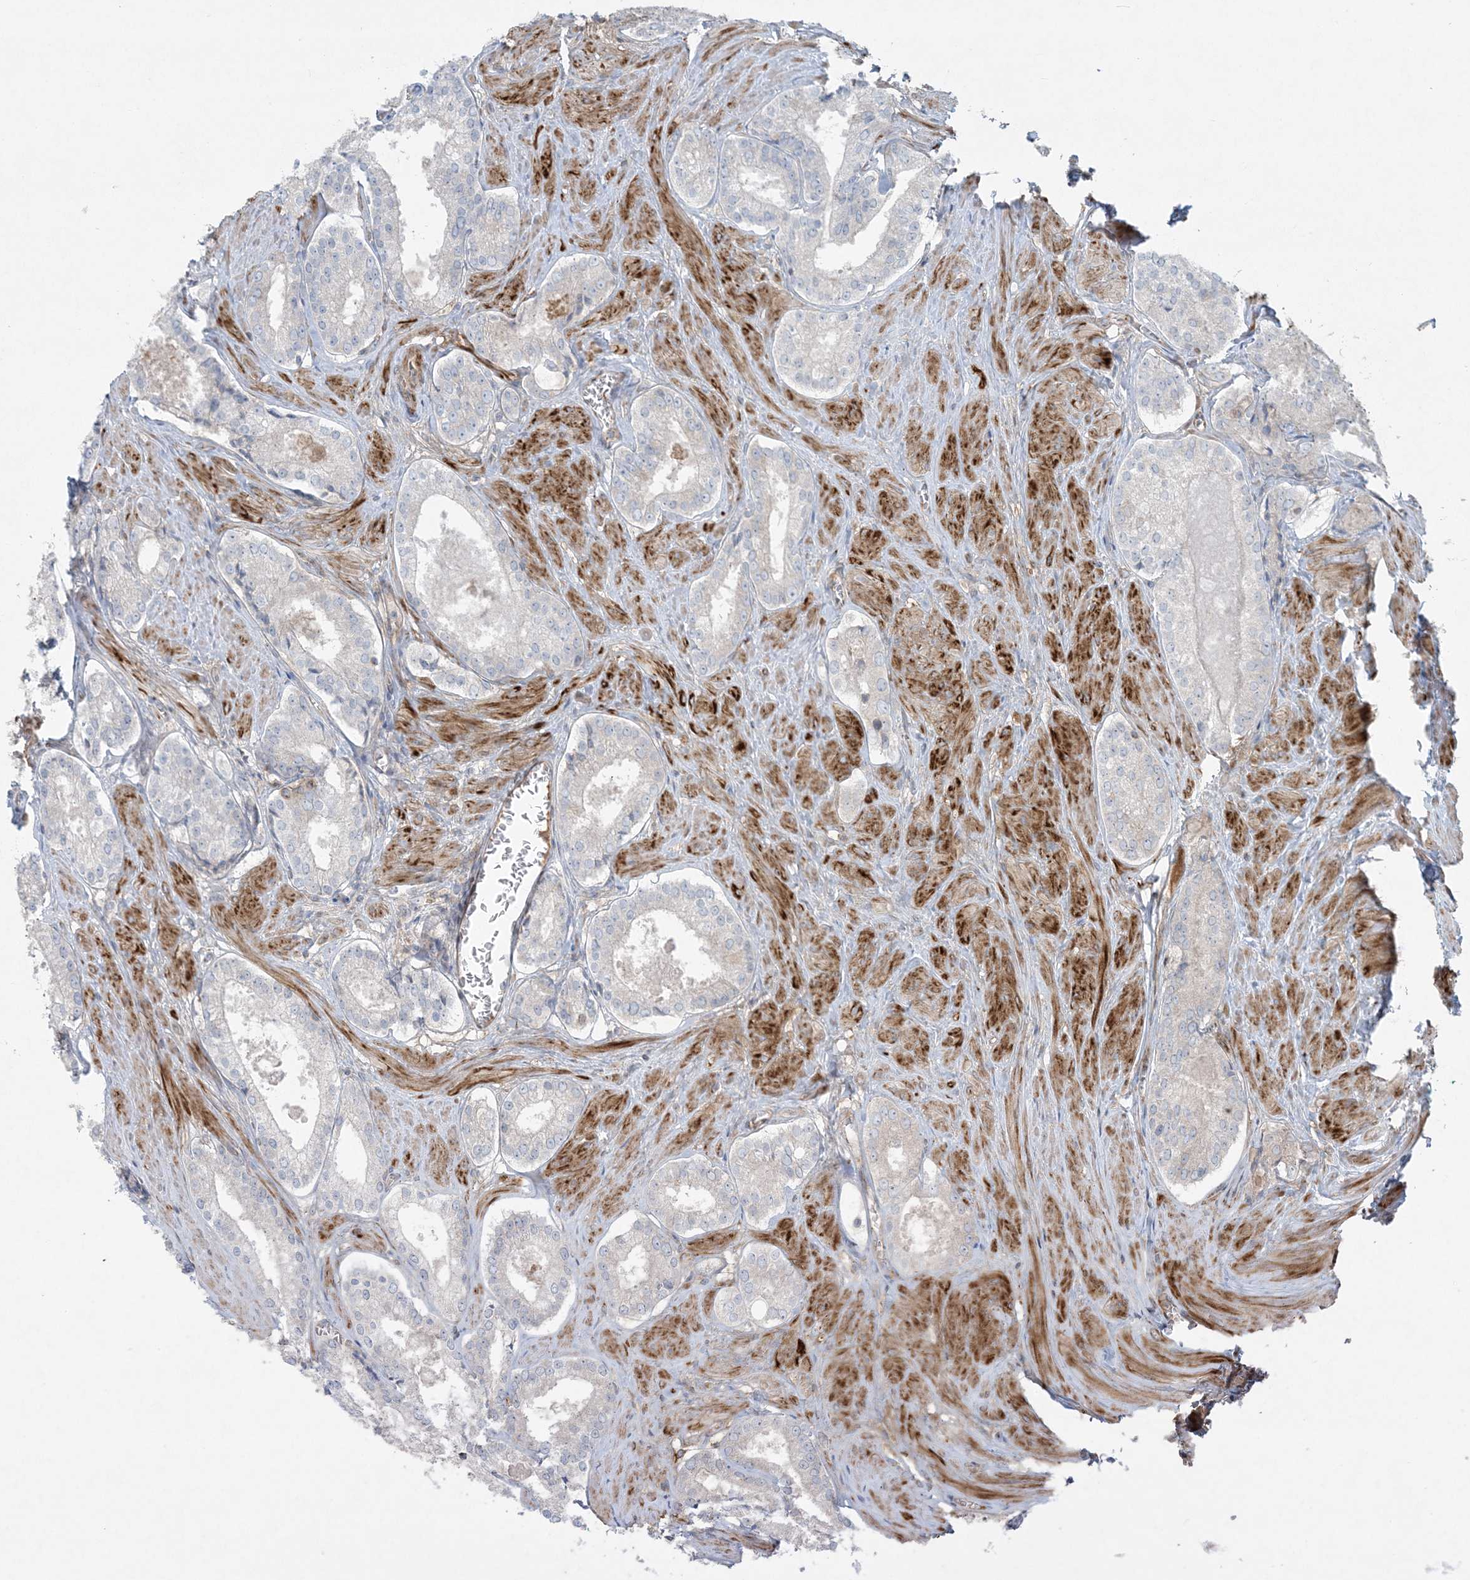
{"staining": {"intensity": "negative", "quantity": "none", "location": "none"}, "tissue": "prostate cancer", "cell_type": "Tumor cells", "image_type": "cancer", "snomed": [{"axis": "morphology", "description": "Adenocarcinoma, Low grade"}, {"axis": "topography", "description": "Prostate"}], "caption": "IHC image of neoplastic tissue: prostate adenocarcinoma (low-grade) stained with DAB reveals no significant protein positivity in tumor cells.", "gene": "PIK3R4", "patient": {"sex": "male", "age": 54}}